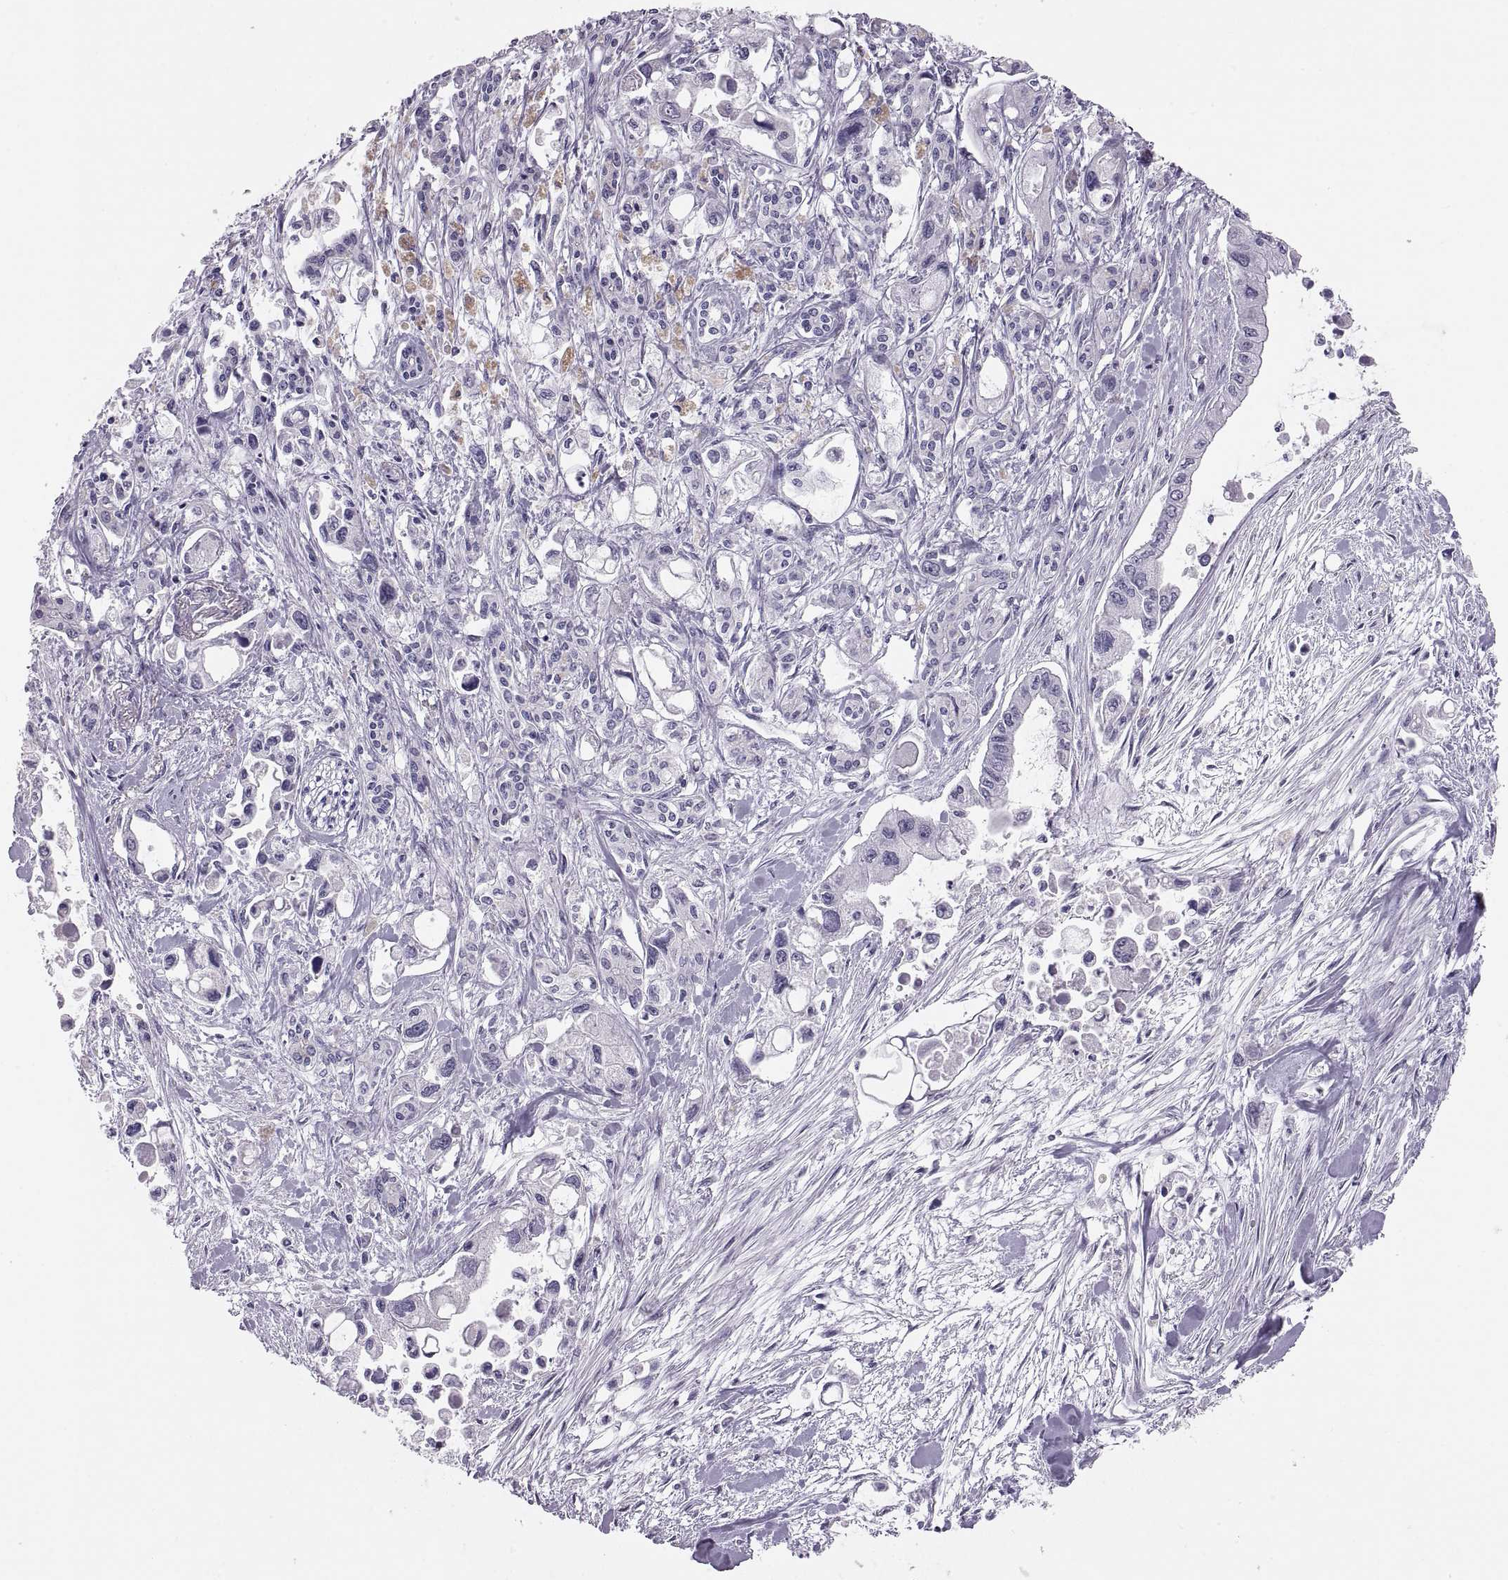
{"staining": {"intensity": "negative", "quantity": "none", "location": "none"}, "tissue": "pancreatic cancer", "cell_type": "Tumor cells", "image_type": "cancer", "snomed": [{"axis": "morphology", "description": "Adenocarcinoma, NOS"}, {"axis": "topography", "description": "Pancreas"}], "caption": "A high-resolution micrograph shows IHC staining of adenocarcinoma (pancreatic), which exhibits no significant expression in tumor cells. The staining is performed using DAB brown chromogen with nuclei counter-stained in using hematoxylin.", "gene": "ADH6", "patient": {"sex": "female", "age": 61}}